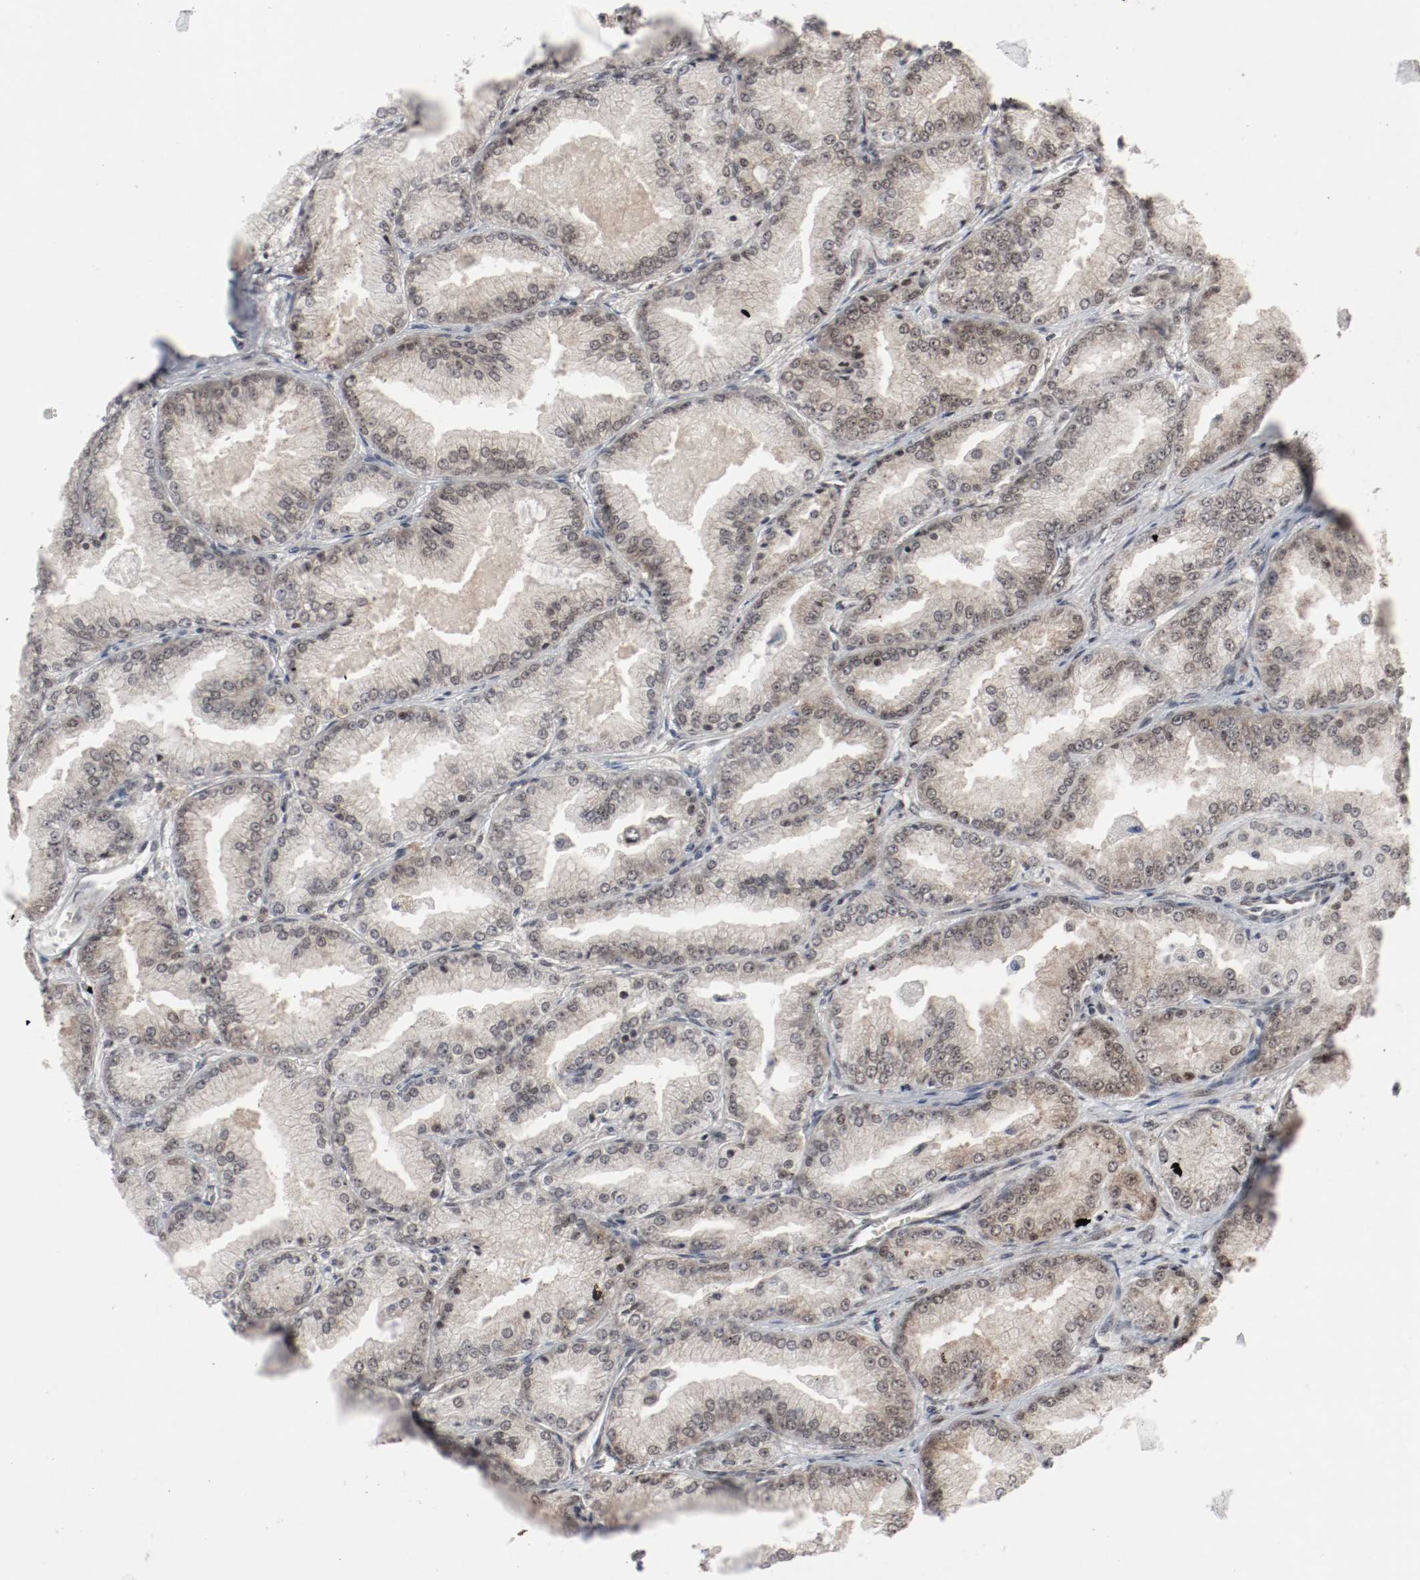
{"staining": {"intensity": "weak", "quantity": ">75%", "location": "cytoplasmic/membranous,nuclear"}, "tissue": "prostate cancer", "cell_type": "Tumor cells", "image_type": "cancer", "snomed": [{"axis": "morphology", "description": "Adenocarcinoma, High grade"}, {"axis": "topography", "description": "Prostate"}], "caption": "Immunohistochemistry image of neoplastic tissue: prostate cancer (adenocarcinoma (high-grade)) stained using immunohistochemistry (IHC) demonstrates low levels of weak protein expression localized specifically in the cytoplasmic/membranous and nuclear of tumor cells, appearing as a cytoplasmic/membranous and nuclear brown color.", "gene": "CSNK2B", "patient": {"sex": "male", "age": 61}}